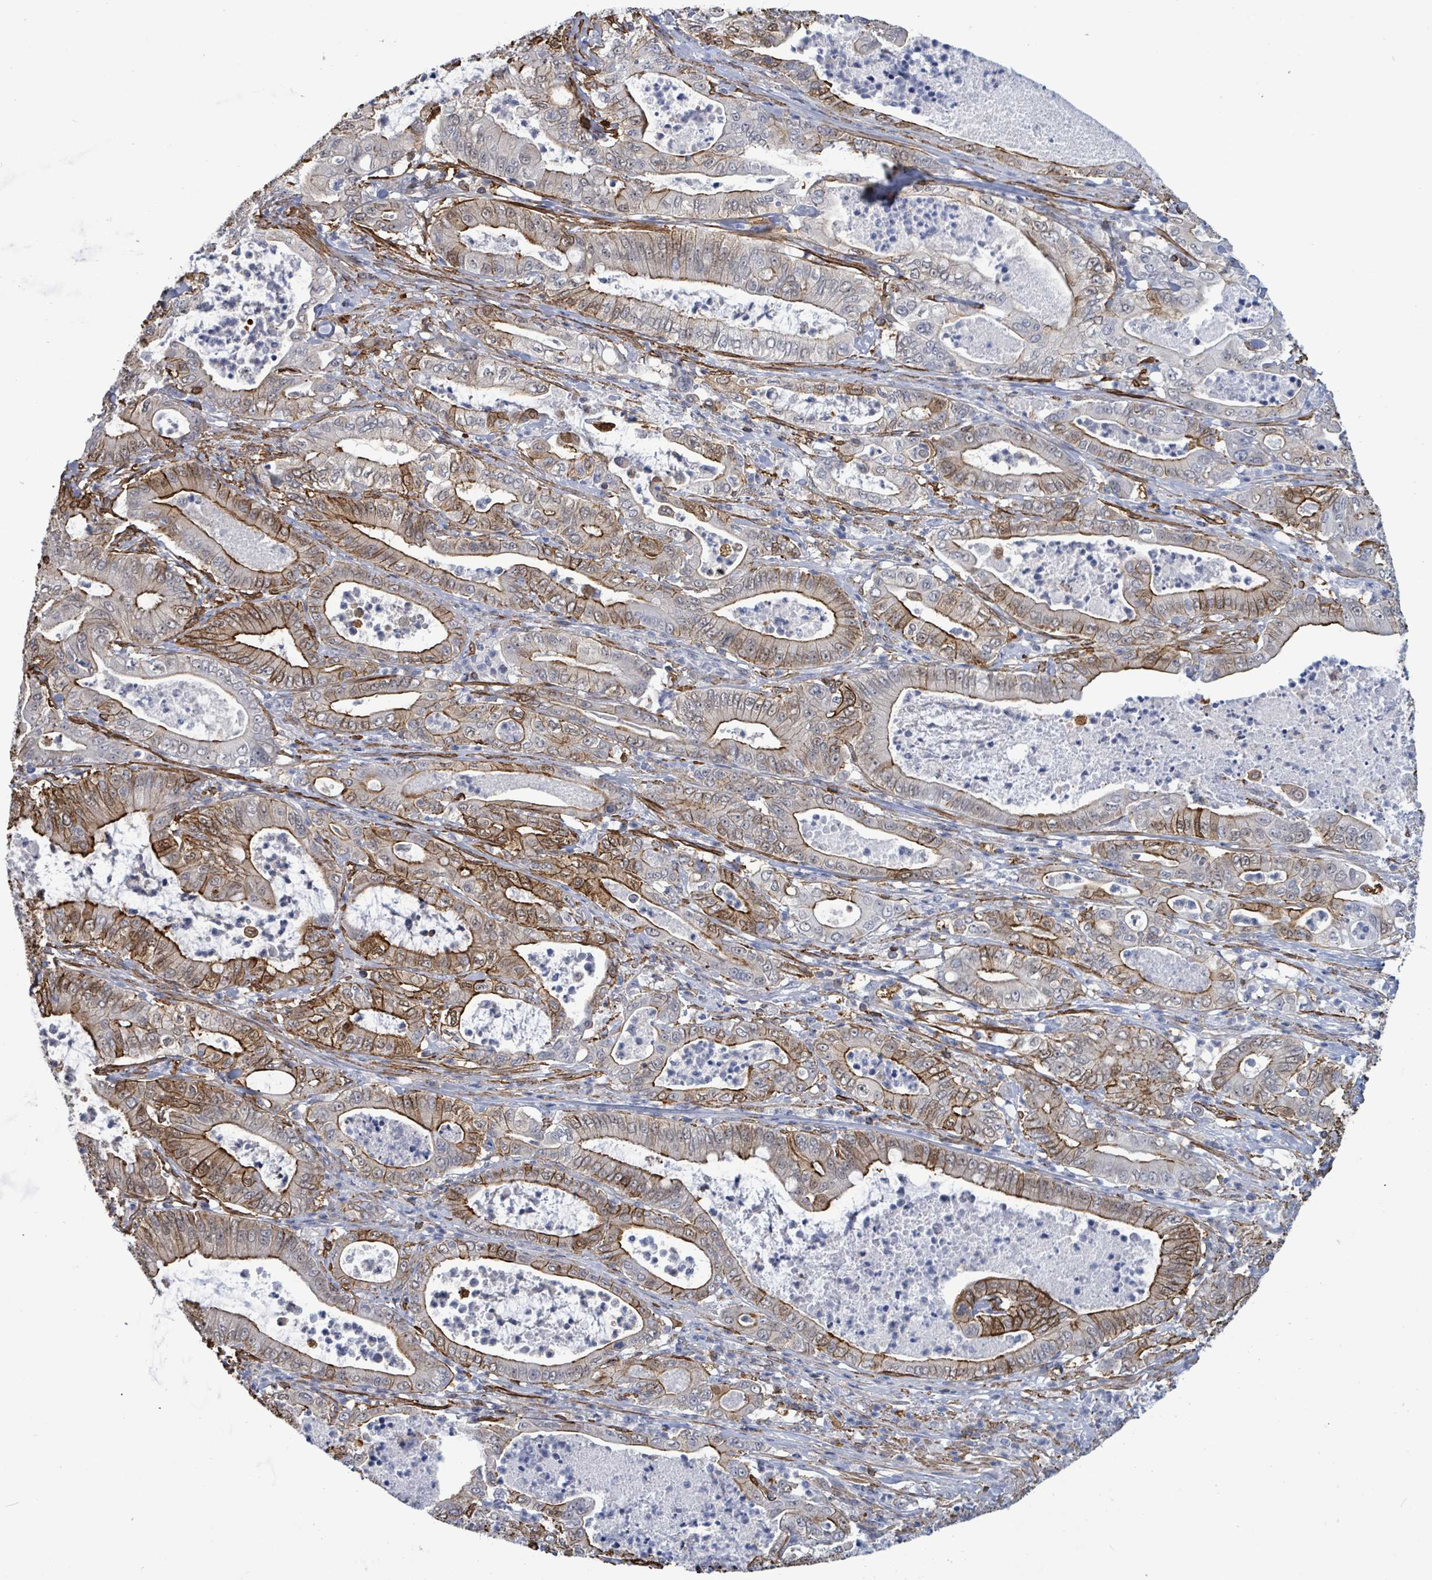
{"staining": {"intensity": "strong", "quantity": "25%-75%", "location": "cytoplasmic/membranous"}, "tissue": "pancreatic cancer", "cell_type": "Tumor cells", "image_type": "cancer", "snomed": [{"axis": "morphology", "description": "Adenocarcinoma, NOS"}, {"axis": "topography", "description": "Pancreas"}], "caption": "Protein staining reveals strong cytoplasmic/membranous positivity in about 25%-75% of tumor cells in pancreatic adenocarcinoma.", "gene": "PRKRIP1", "patient": {"sex": "male", "age": 71}}